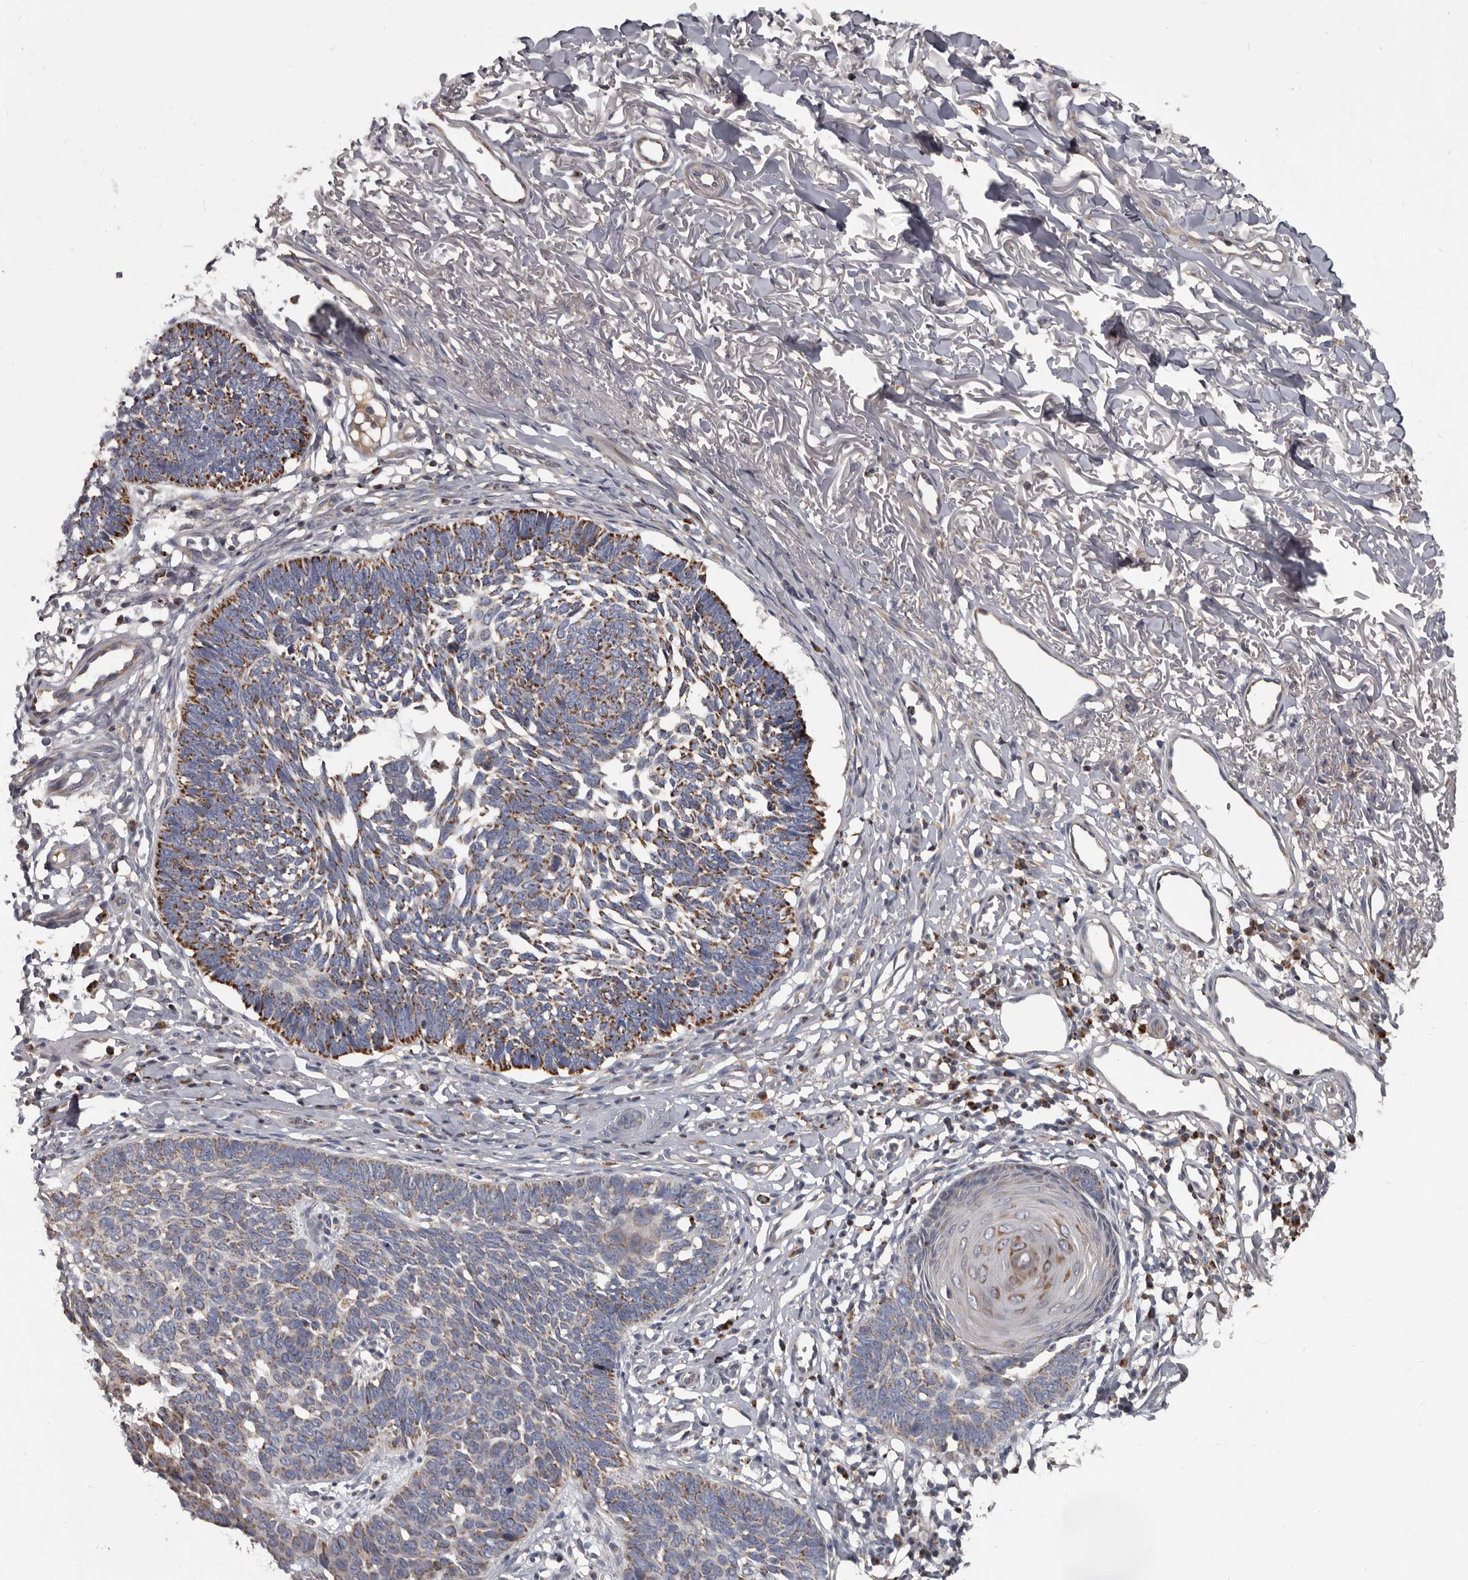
{"staining": {"intensity": "moderate", "quantity": ">75%", "location": "cytoplasmic/membranous"}, "tissue": "skin cancer", "cell_type": "Tumor cells", "image_type": "cancer", "snomed": [{"axis": "morphology", "description": "Normal tissue, NOS"}, {"axis": "morphology", "description": "Basal cell carcinoma"}, {"axis": "topography", "description": "Skin"}], "caption": "IHC (DAB (3,3'-diaminobenzidine)) staining of basal cell carcinoma (skin) shows moderate cytoplasmic/membranous protein positivity in approximately >75% of tumor cells. The protein of interest is stained brown, and the nuclei are stained in blue (DAB IHC with brightfield microscopy, high magnification).", "gene": "ALDH5A1", "patient": {"sex": "male", "age": 77}}